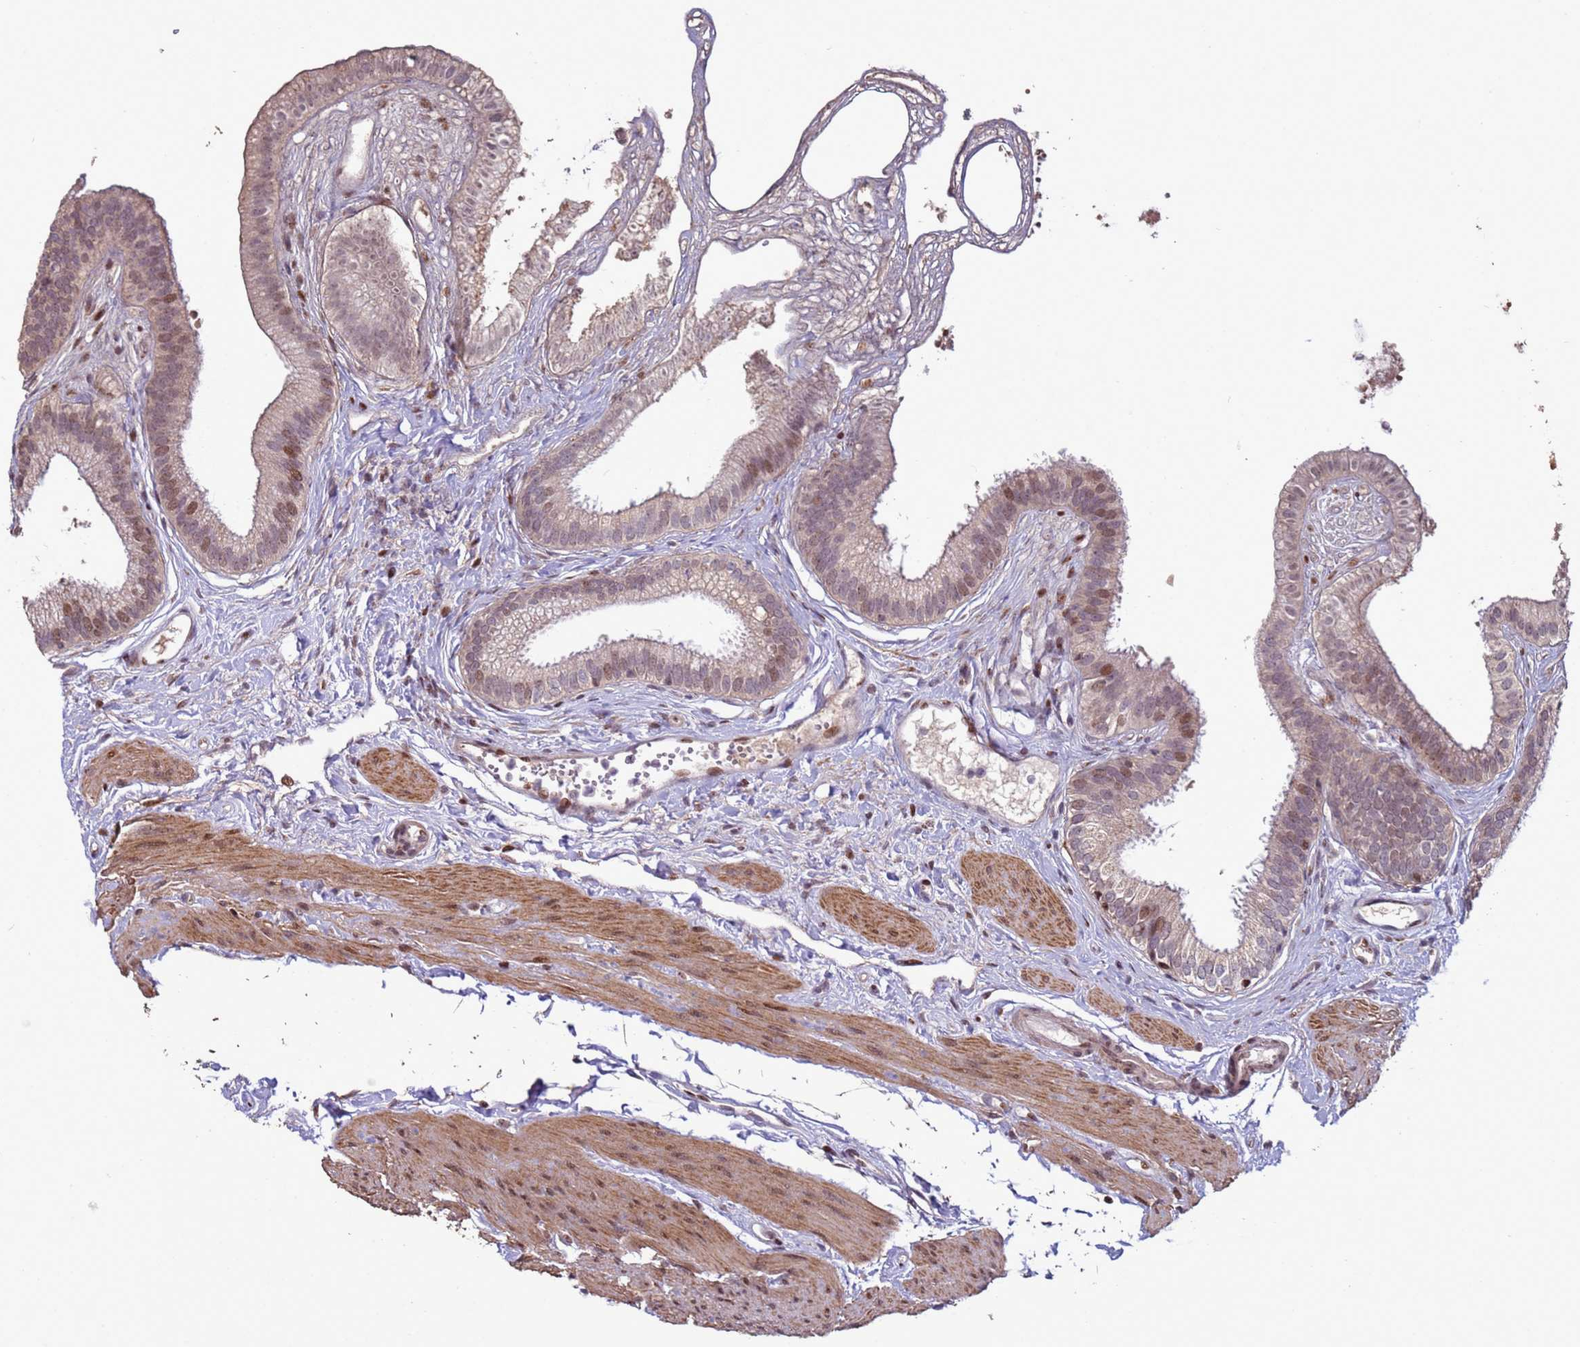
{"staining": {"intensity": "moderate", "quantity": "25%-75%", "location": "cytoplasmic/membranous,nuclear"}, "tissue": "gallbladder", "cell_type": "Glandular cells", "image_type": "normal", "snomed": [{"axis": "morphology", "description": "Normal tissue, NOS"}, {"axis": "topography", "description": "Gallbladder"}], "caption": "IHC of unremarkable human gallbladder shows medium levels of moderate cytoplasmic/membranous,nuclear staining in about 25%-75% of glandular cells.", "gene": "HGH1", "patient": {"sex": "female", "age": 54}}